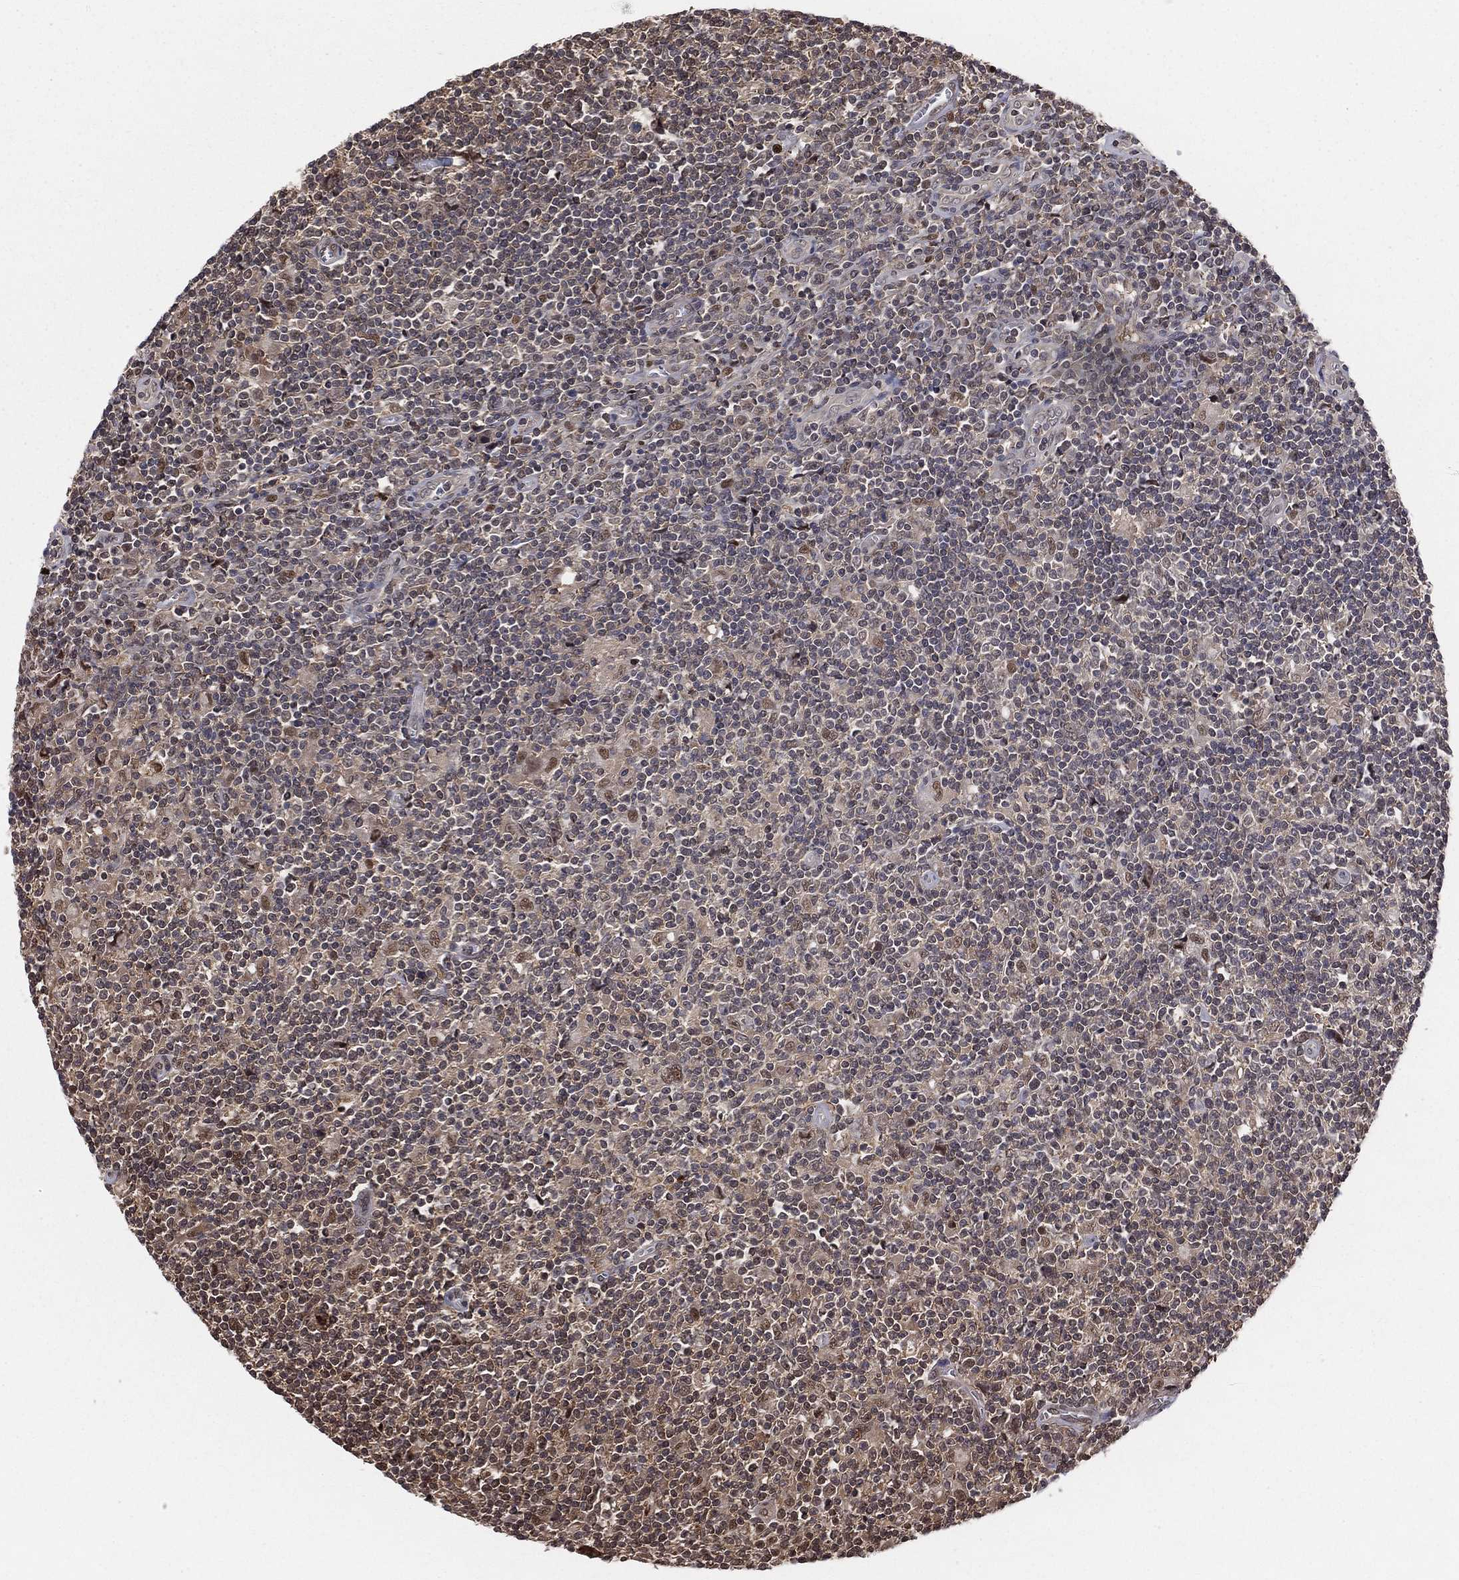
{"staining": {"intensity": "moderate", "quantity": "25%-75%", "location": "cytoplasmic/membranous,nuclear"}, "tissue": "lymphoma", "cell_type": "Tumor cells", "image_type": "cancer", "snomed": [{"axis": "morphology", "description": "Hodgkin's disease, NOS"}, {"axis": "topography", "description": "Lymph node"}], "caption": "About 25%-75% of tumor cells in human lymphoma demonstrate moderate cytoplasmic/membranous and nuclear protein expression as visualized by brown immunohistochemical staining.", "gene": "ICOSLG", "patient": {"sex": "male", "age": 40}}